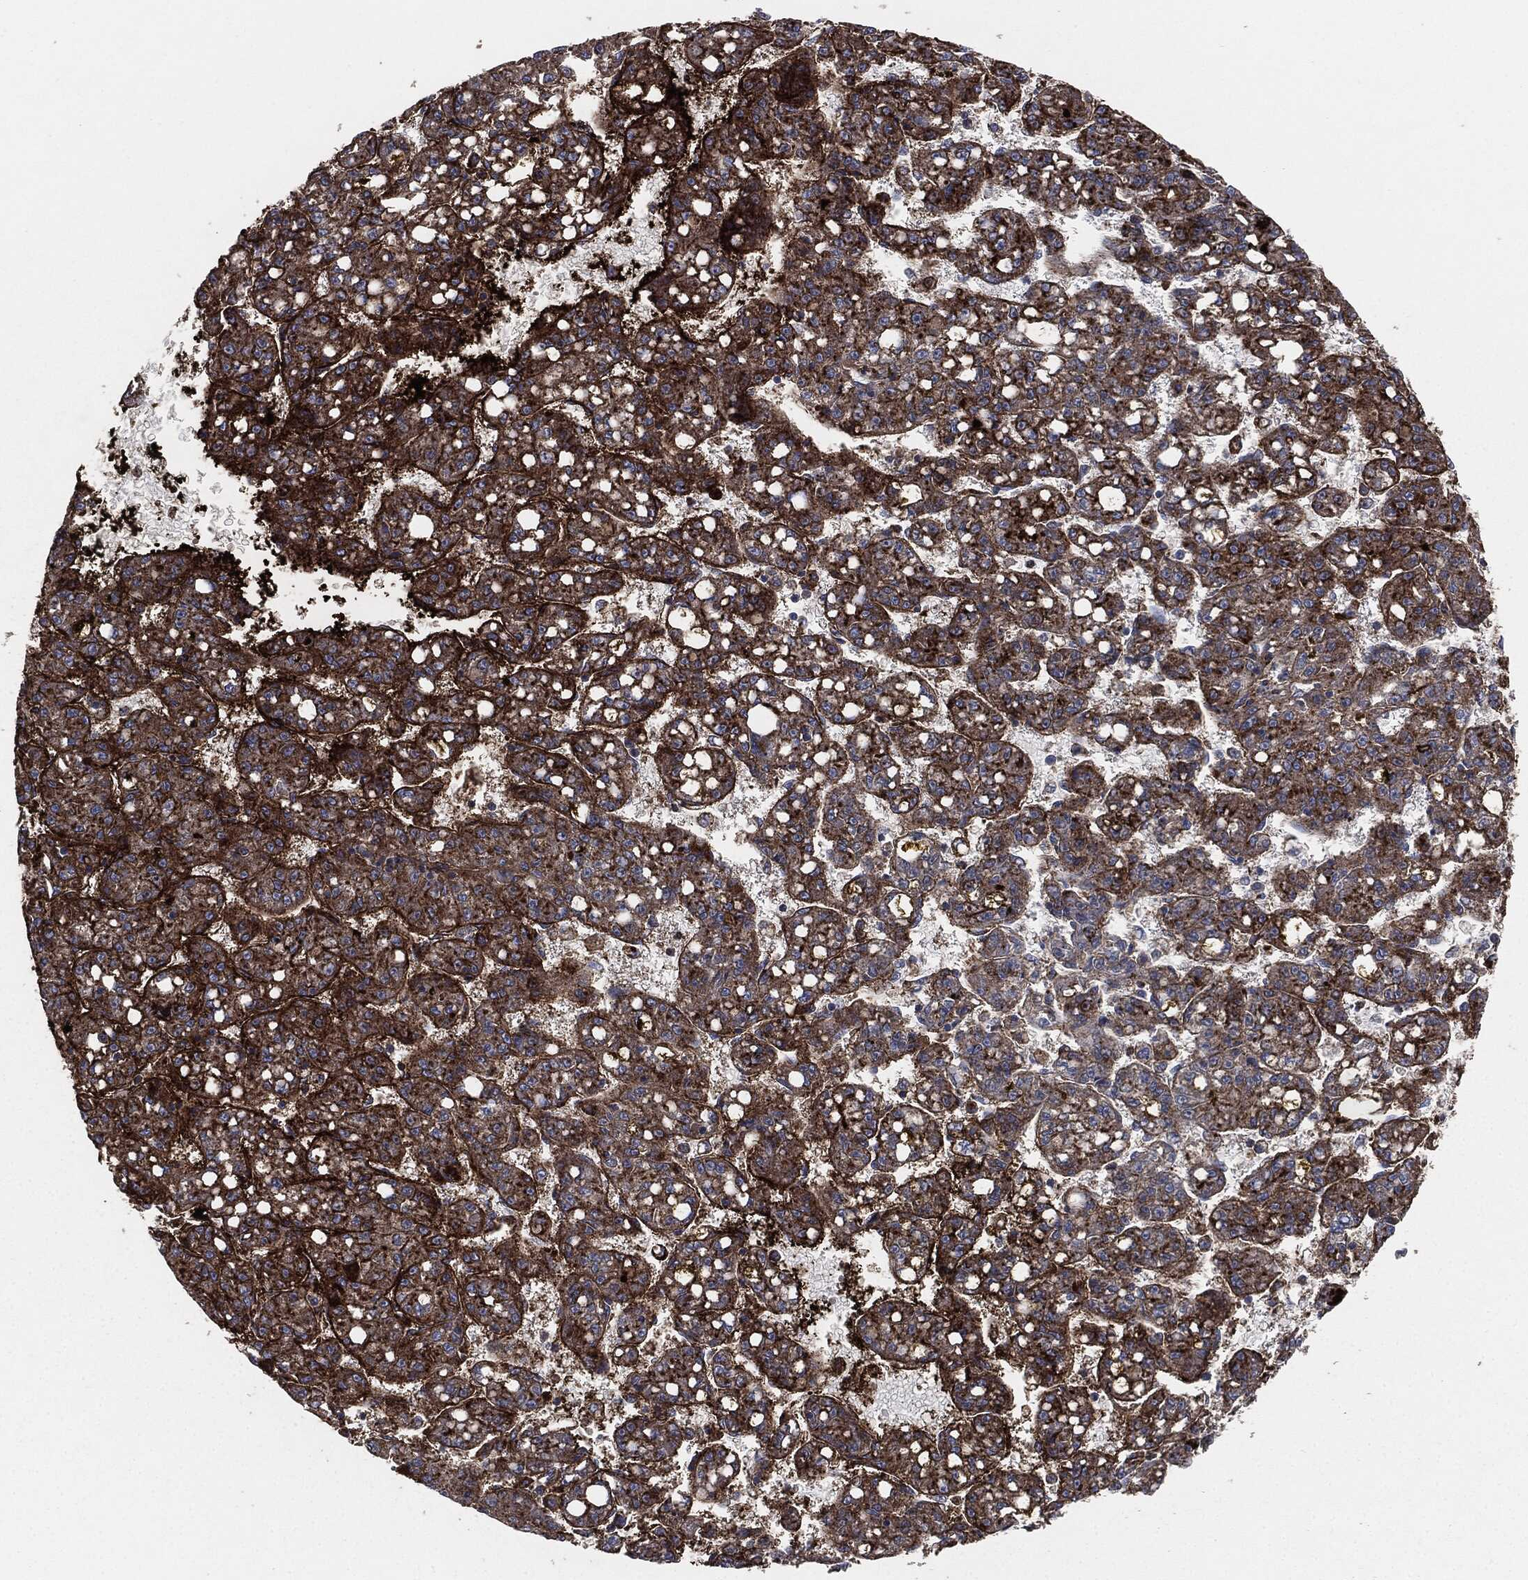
{"staining": {"intensity": "strong", "quantity": "25%-75%", "location": "cytoplasmic/membranous"}, "tissue": "liver cancer", "cell_type": "Tumor cells", "image_type": "cancer", "snomed": [{"axis": "morphology", "description": "Carcinoma, Hepatocellular, NOS"}, {"axis": "topography", "description": "Liver"}], "caption": "A photomicrograph showing strong cytoplasmic/membranous expression in about 25%-75% of tumor cells in liver cancer, as visualized by brown immunohistochemical staining.", "gene": "APOB", "patient": {"sex": "female", "age": 65}}